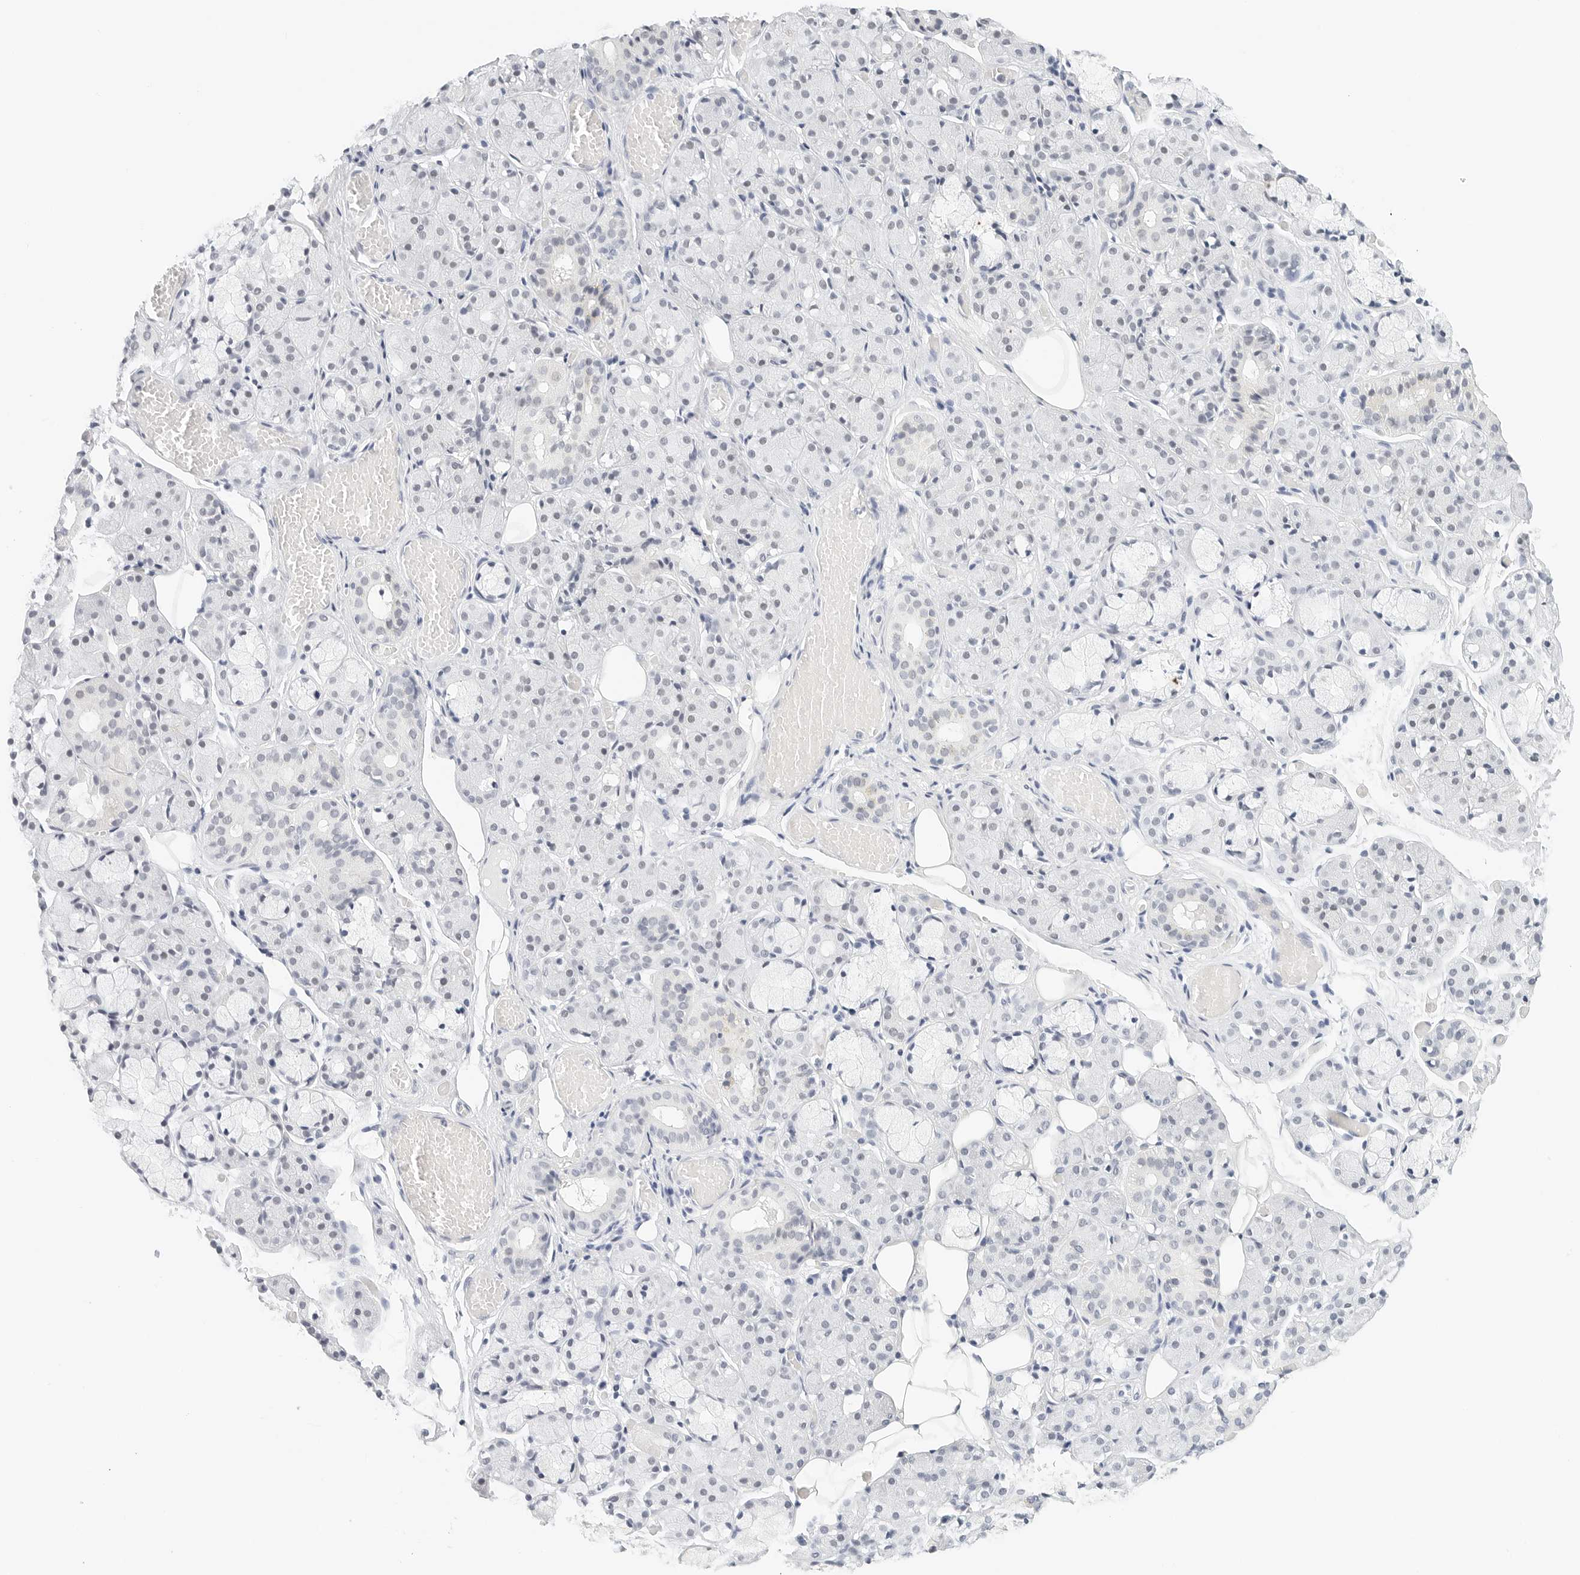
{"staining": {"intensity": "negative", "quantity": "none", "location": "none"}, "tissue": "salivary gland", "cell_type": "Glandular cells", "image_type": "normal", "snomed": [{"axis": "morphology", "description": "Normal tissue, NOS"}, {"axis": "topography", "description": "Salivary gland"}], "caption": "Immunohistochemistry (IHC) histopathology image of normal salivary gland: salivary gland stained with DAB (3,3'-diaminobenzidine) reveals no significant protein positivity in glandular cells.", "gene": "CD22", "patient": {"sex": "male", "age": 63}}